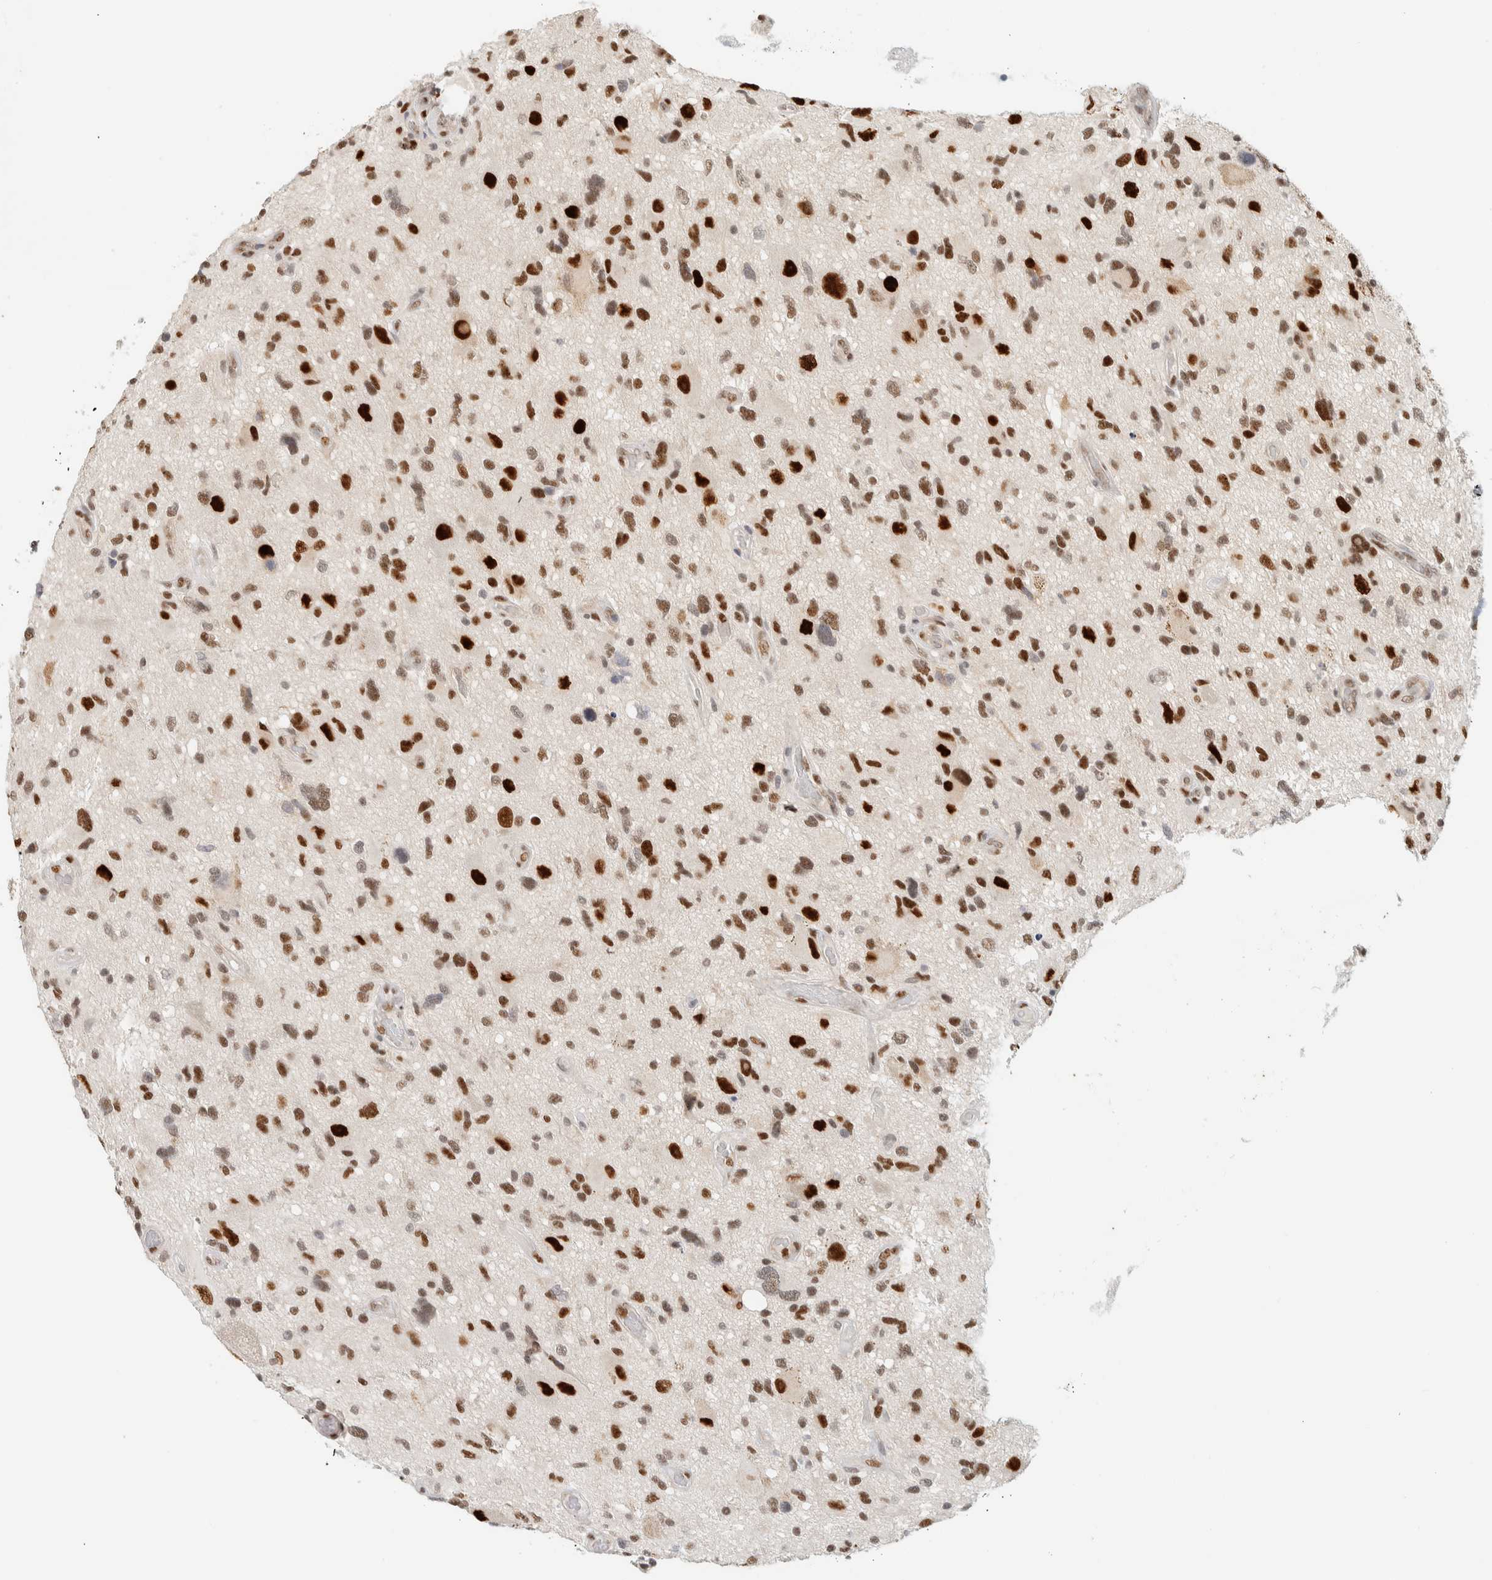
{"staining": {"intensity": "strong", "quantity": "25%-75%", "location": "nuclear"}, "tissue": "glioma", "cell_type": "Tumor cells", "image_type": "cancer", "snomed": [{"axis": "morphology", "description": "Glioma, malignant, High grade"}, {"axis": "topography", "description": "Brain"}], "caption": "A high-resolution photomicrograph shows IHC staining of glioma, which demonstrates strong nuclear expression in approximately 25%-75% of tumor cells.", "gene": "ZNF683", "patient": {"sex": "male", "age": 33}}